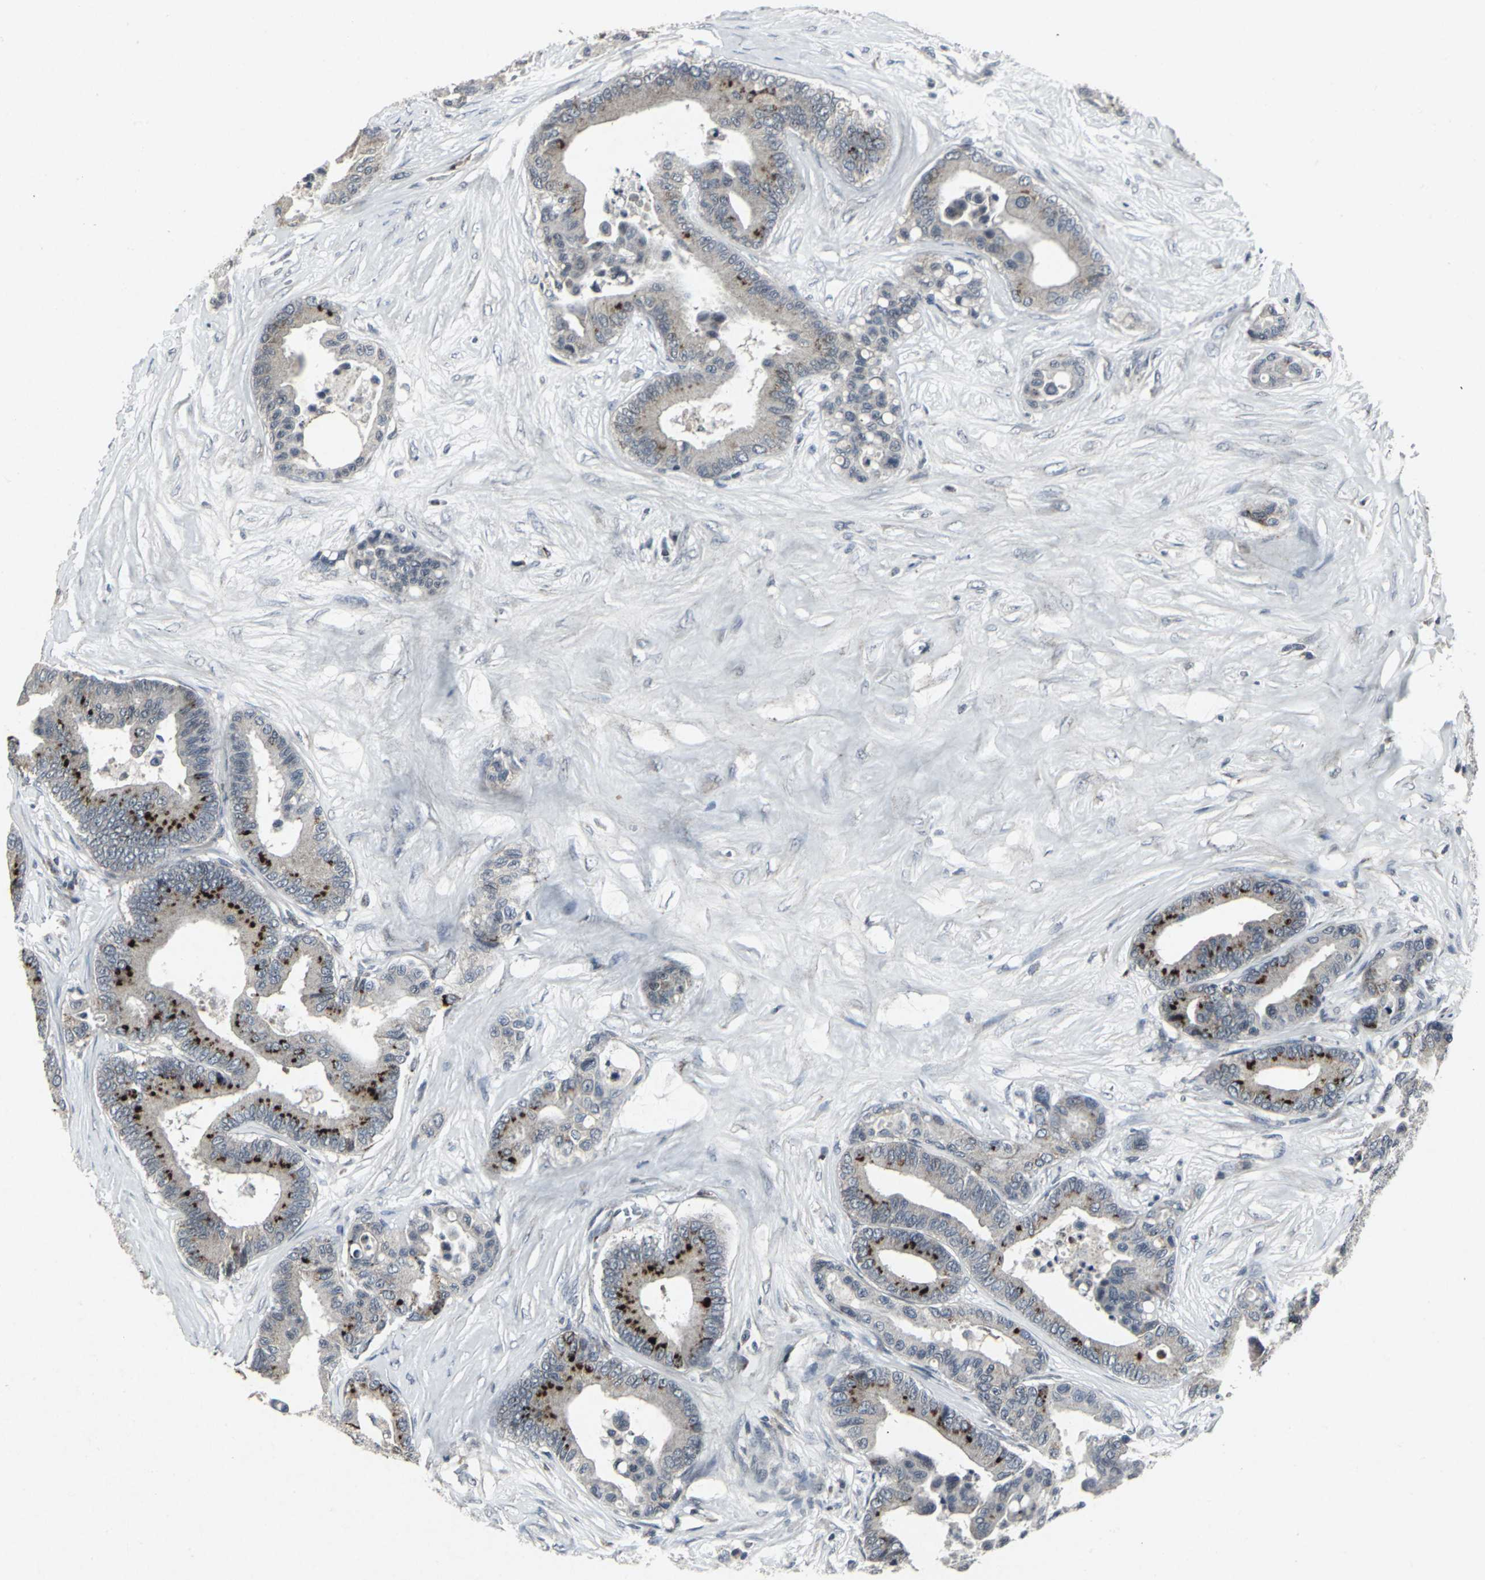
{"staining": {"intensity": "strong", "quantity": "25%-75%", "location": "cytoplasmic/membranous"}, "tissue": "colorectal cancer", "cell_type": "Tumor cells", "image_type": "cancer", "snomed": [{"axis": "morphology", "description": "Adenocarcinoma, NOS"}, {"axis": "topography", "description": "Colon"}], "caption": "This photomicrograph shows immunohistochemistry (IHC) staining of human colorectal adenocarcinoma, with high strong cytoplasmic/membranous staining in about 25%-75% of tumor cells.", "gene": "BMP4", "patient": {"sex": "male", "age": 82}}